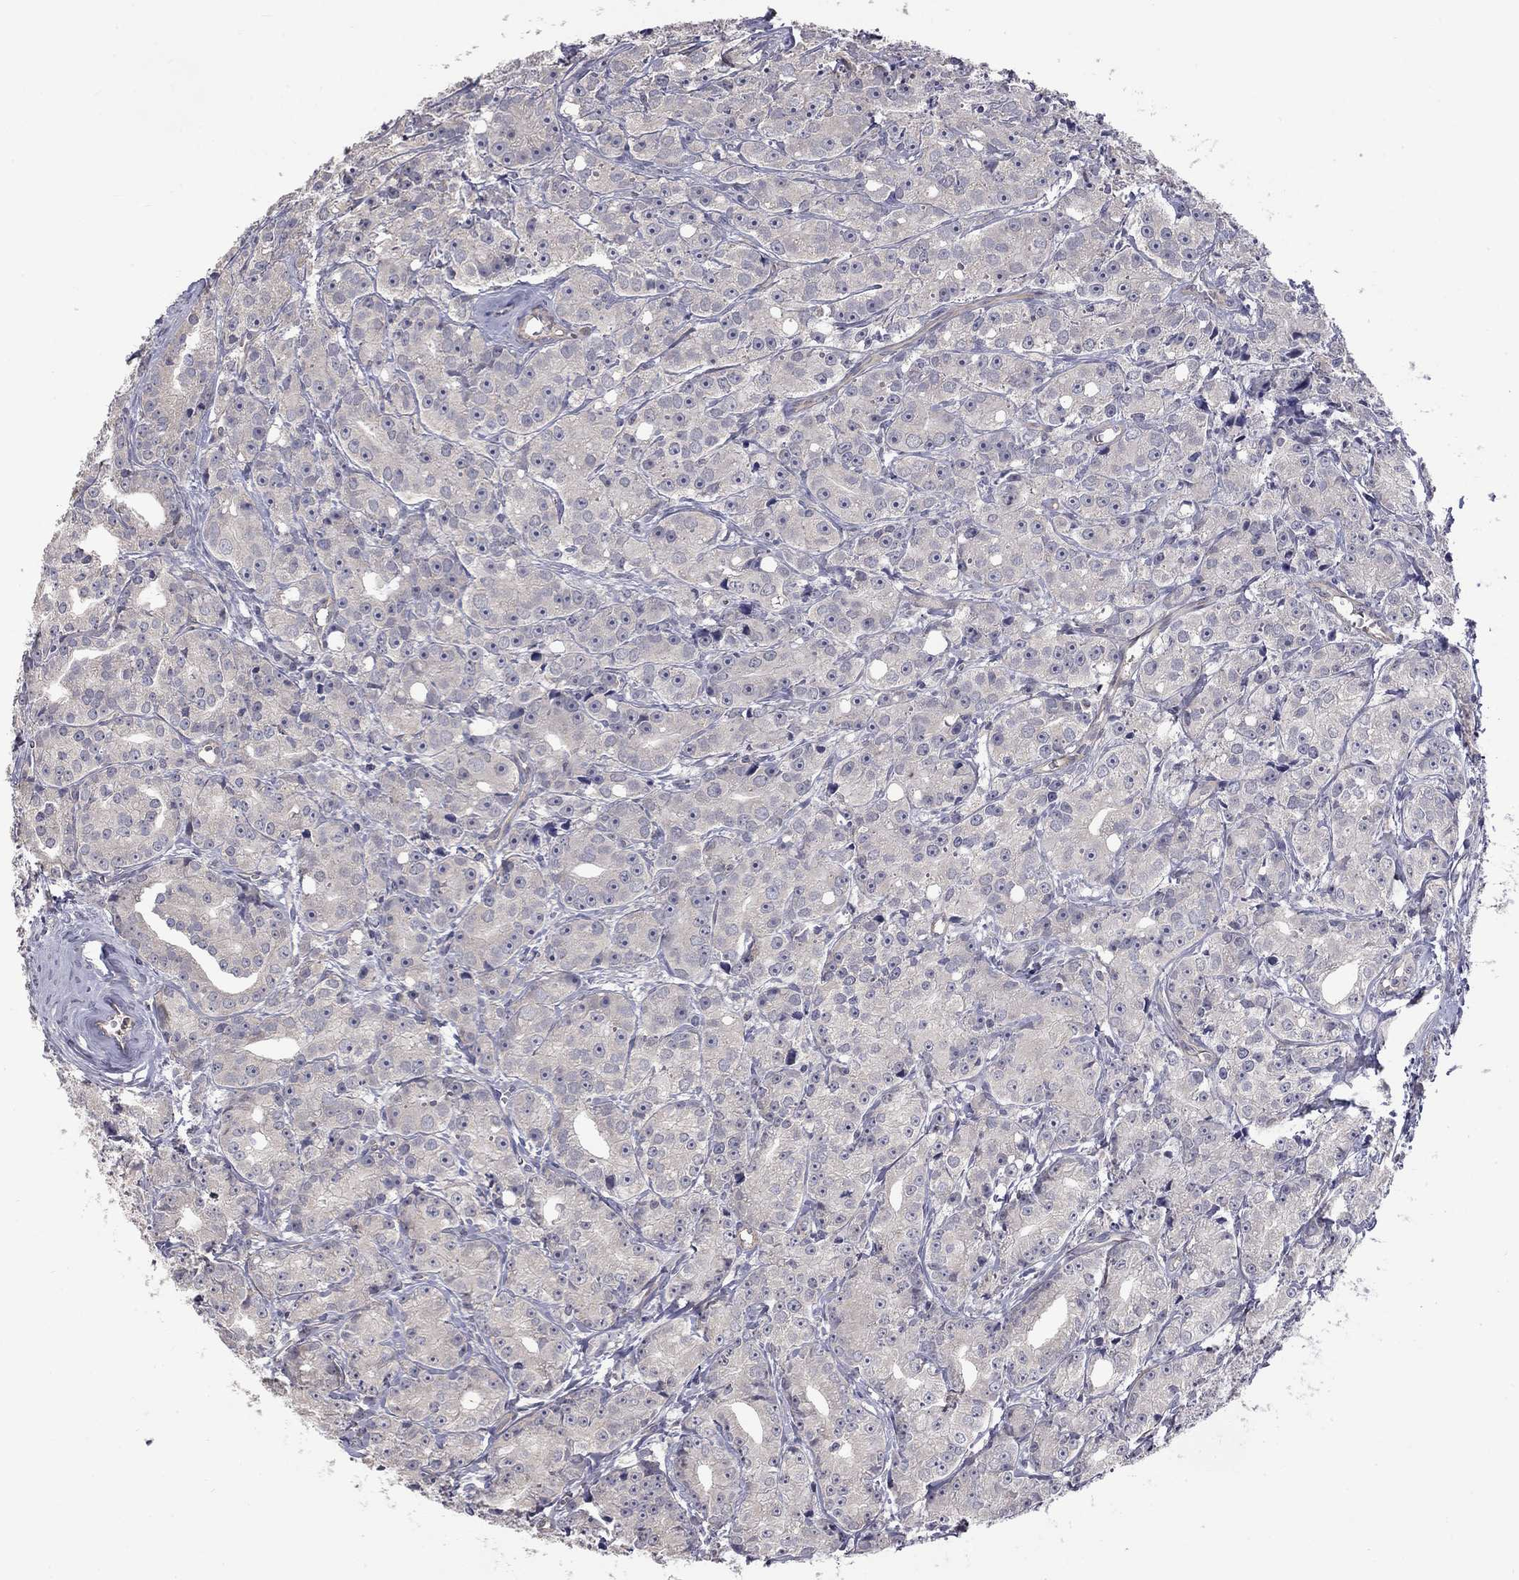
{"staining": {"intensity": "negative", "quantity": "none", "location": "none"}, "tissue": "prostate cancer", "cell_type": "Tumor cells", "image_type": "cancer", "snomed": [{"axis": "morphology", "description": "Adenocarcinoma, Medium grade"}, {"axis": "topography", "description": "Prostate"}], "caption": "Image shows no protein expression in tumor cells of medium-grade adenocarcinoma (prostate) tissue.", "gene": "SLC39A14", "patient": {"sex": "male", "age": 74}}